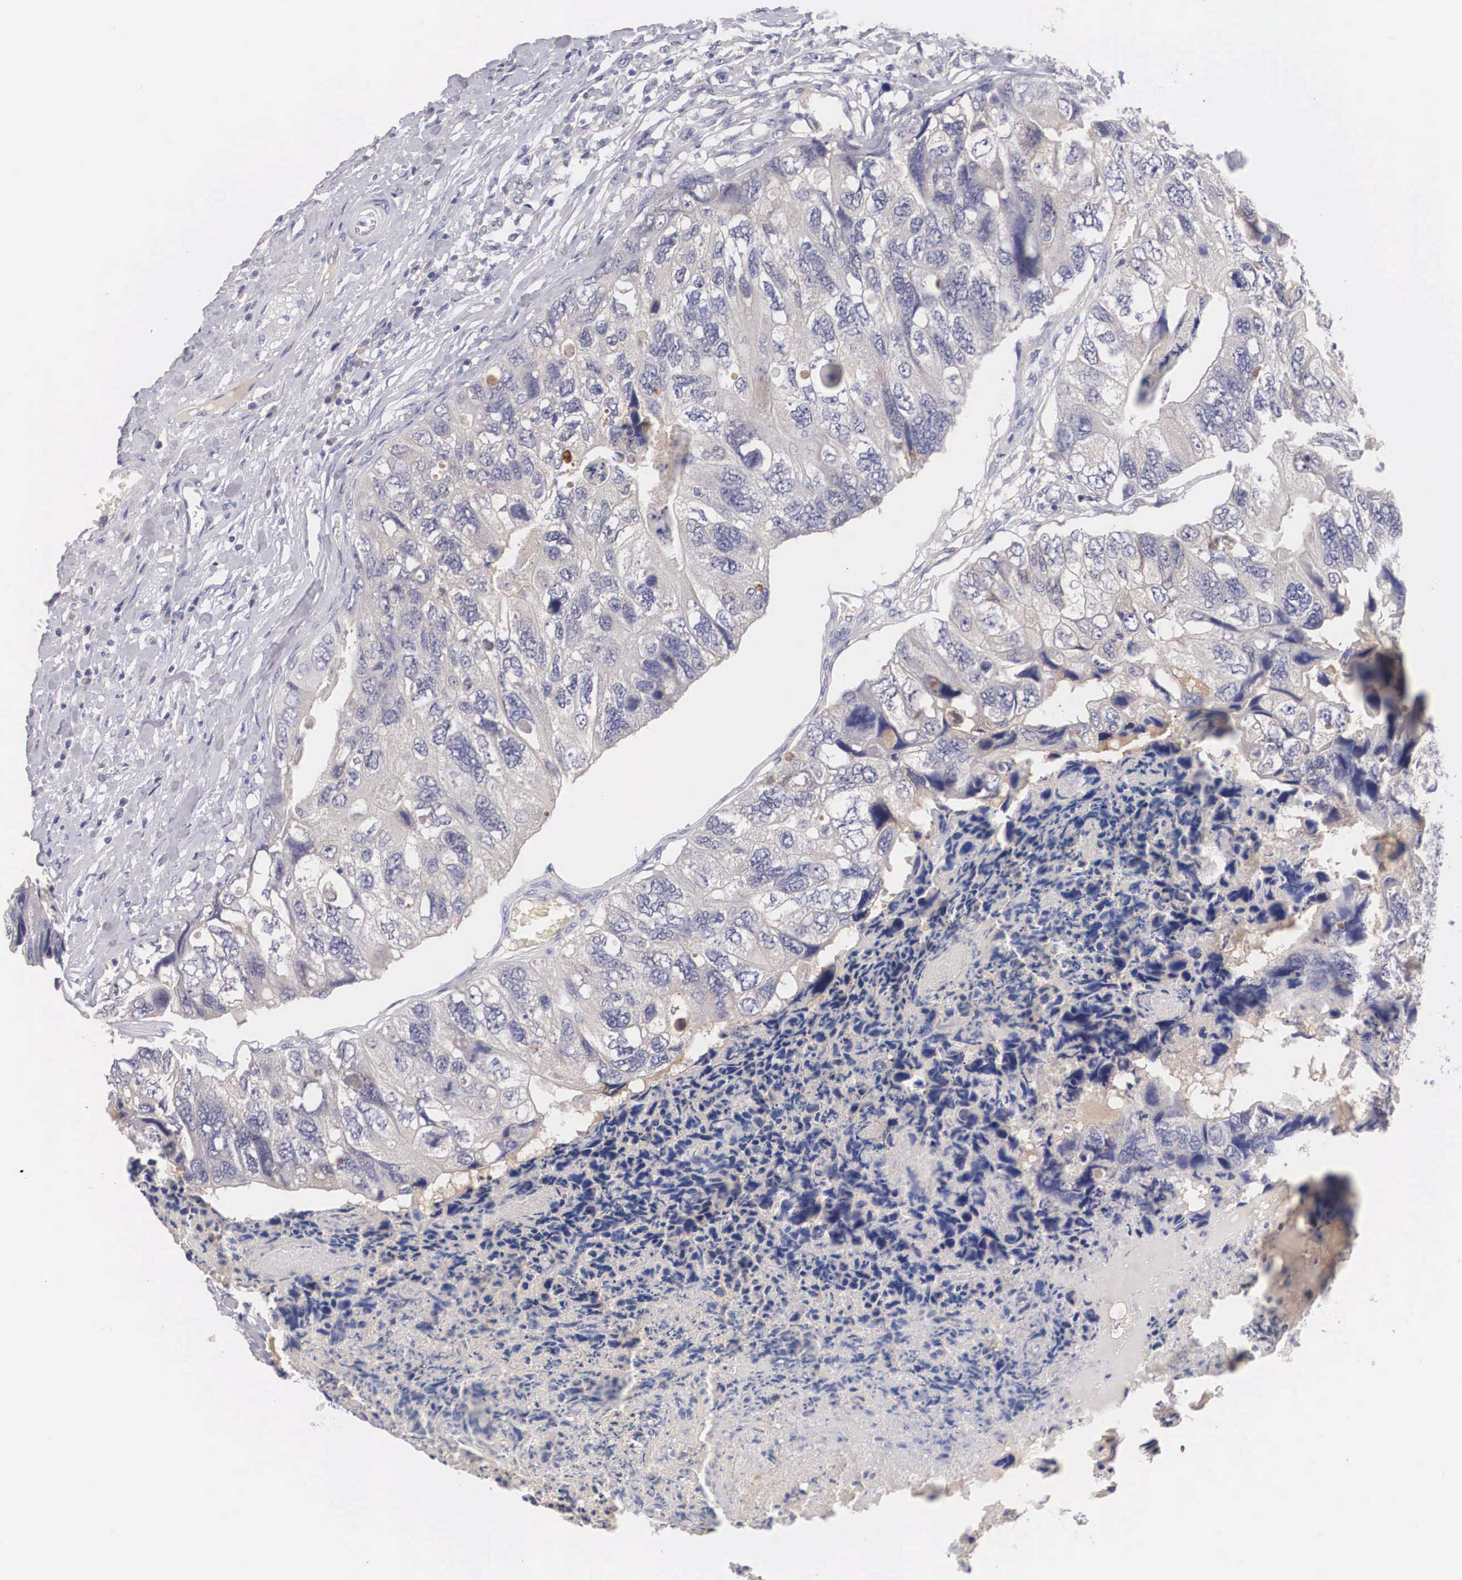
{"staining": {"intensity": "weak", "quantity": "<25%", "location": "cytoplasmic/membranous"}, "tissue": "colorectal cancer", "cell_type": "Tumor cells", "image_type": "cancer", "snomed": [{"axis": "morphology", "description": "Adenocarcinoma, NOS"}, {"axis": "topography", "description": "Rectum"}], "caption": "The micrograph shows no significant staining in tumor cells of colorectal cancer. (Stains: DAB immunohistochemistry (IHC) with hematoxylin counter stain, Microscopy: brightfield microscopy at high magnification).", "gene": "ABHD4", "patient": {"sex": "female", "age": 82}}